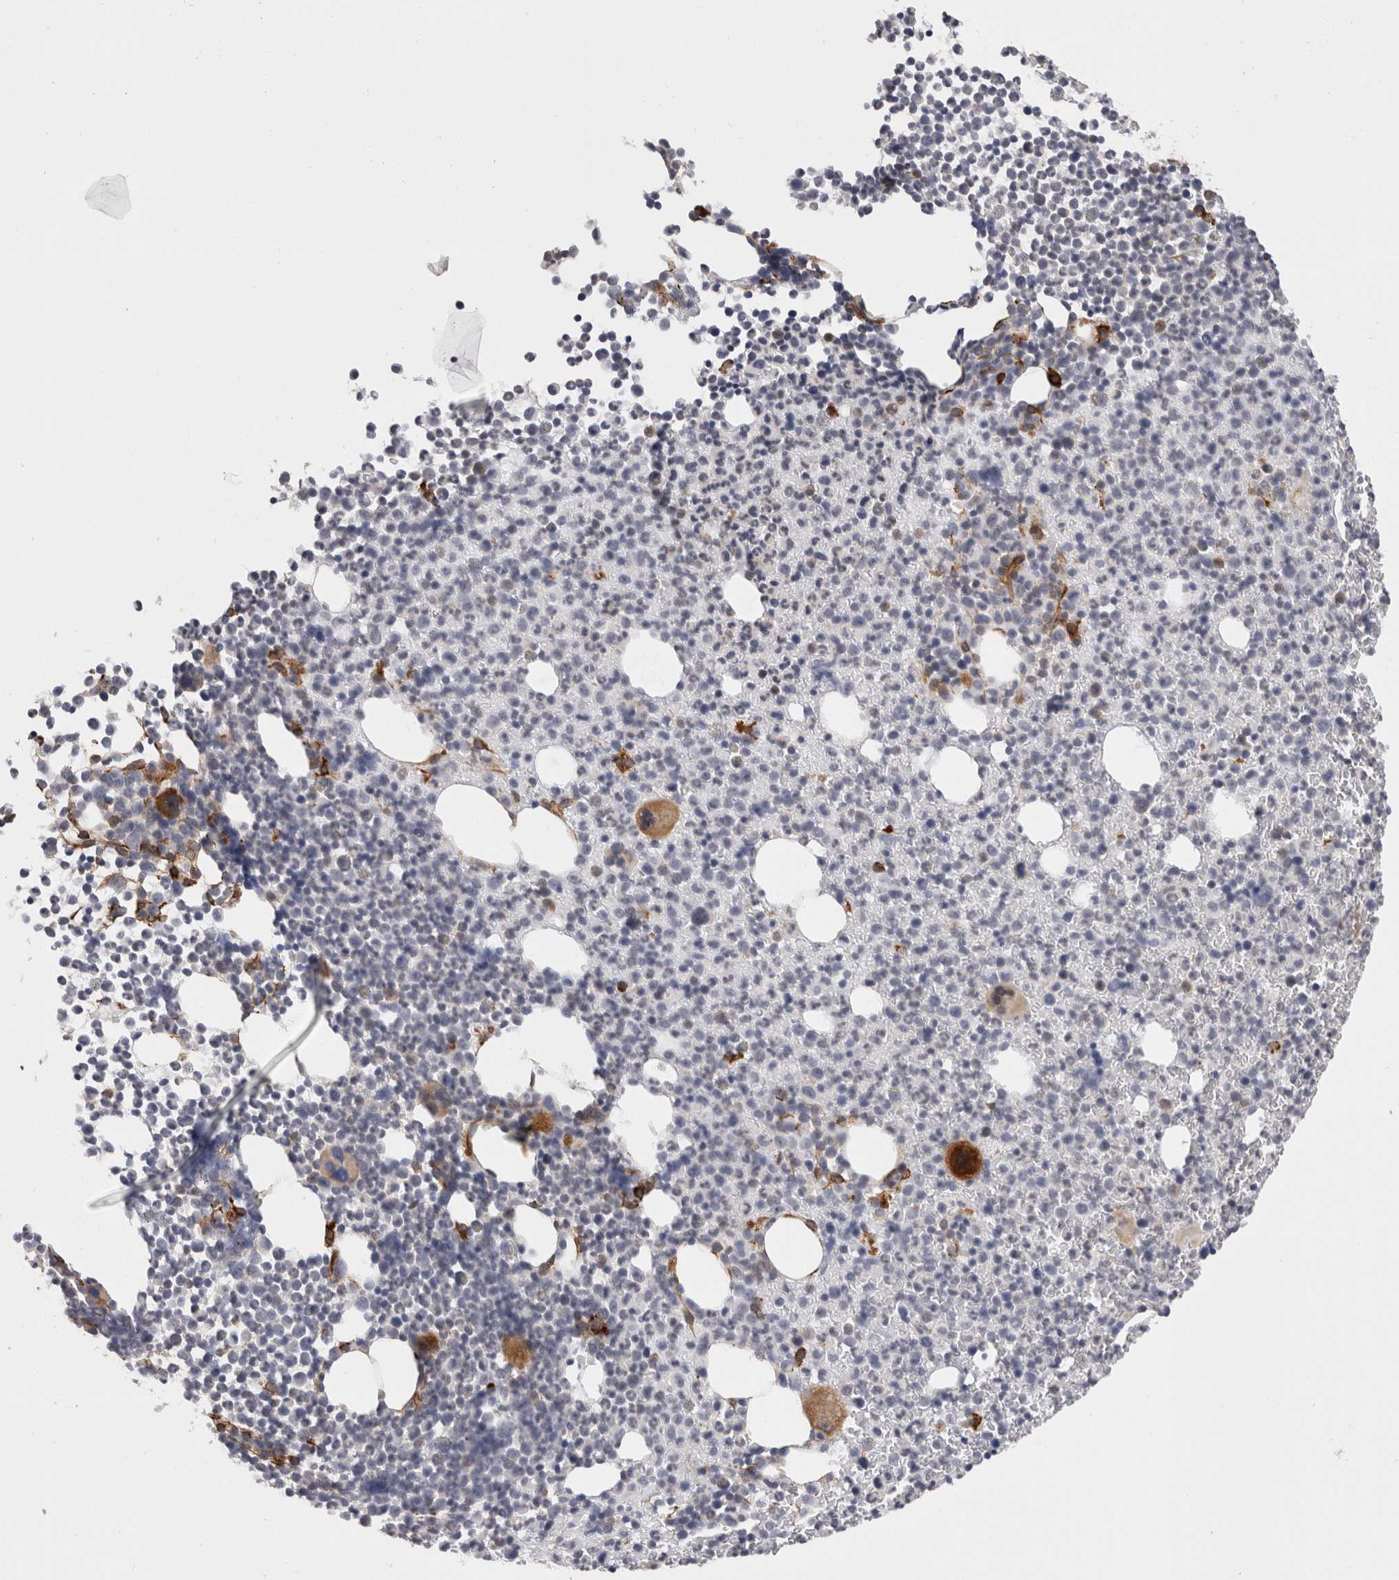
{"staining": {"intensity": "strong", "quantity": "<25%", "location": "cytoplasmic/membranous"}, "tissue": "bone marrow", "cell_type": "Hematopoietic cells", "image_type": "normal", "snomed": [{"axis": "morphology", "description": "Normal tissue, NOS"}, {"axis": "morphology", "description": "Inflammation, NOS"}, {"axis": "topography", "description": "Bone marrow"}], "caption": "The immunohistochemical stain labels strong cytoplasmic/membranous staining in hematopoietic cells of normal bone marrow.", "gene": "RMDN1", "patient": {"sex": "male", "age": 34}}